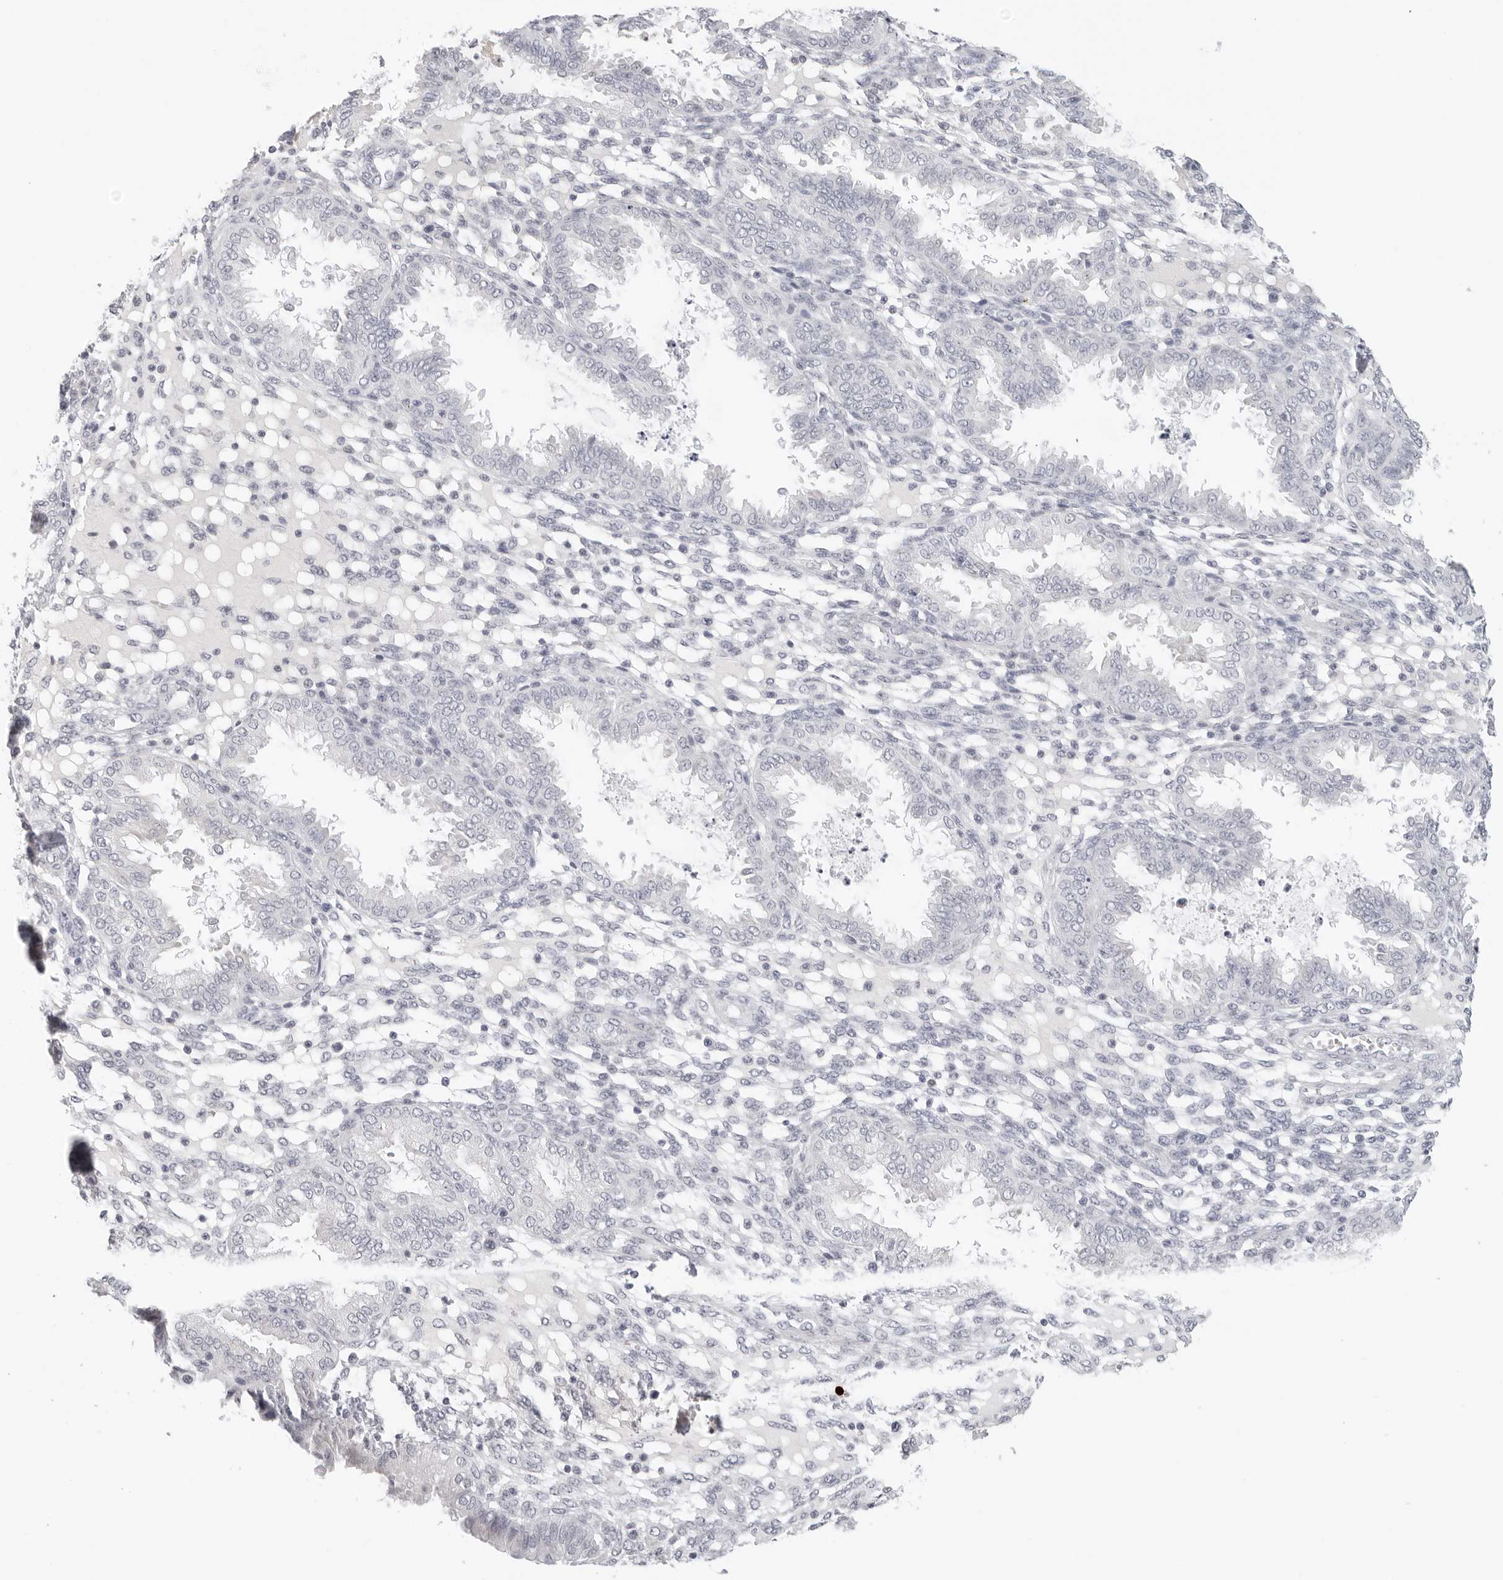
{"staining": {"intensity": "negative", "quantity": "none", "location": "none"}, "tissue": "endometrium", "cell_type": "Cells in endometrial stroma", "image_type": "normal", "snomed": [{"axis": "morphology", "description": "Normal tissue, NOS"}, {"axis": "topography", "description": "Endometrium"}], "caption": "An image of human endometrium is negative for staining in cells in endometrial stroma. (Brightfield microscopy of DAB (3,3'-diaminobenzidine) immunohistochemistry at high magnification).", "gene": "EDN2", "patient": {"sex": "female", "age": 33}}